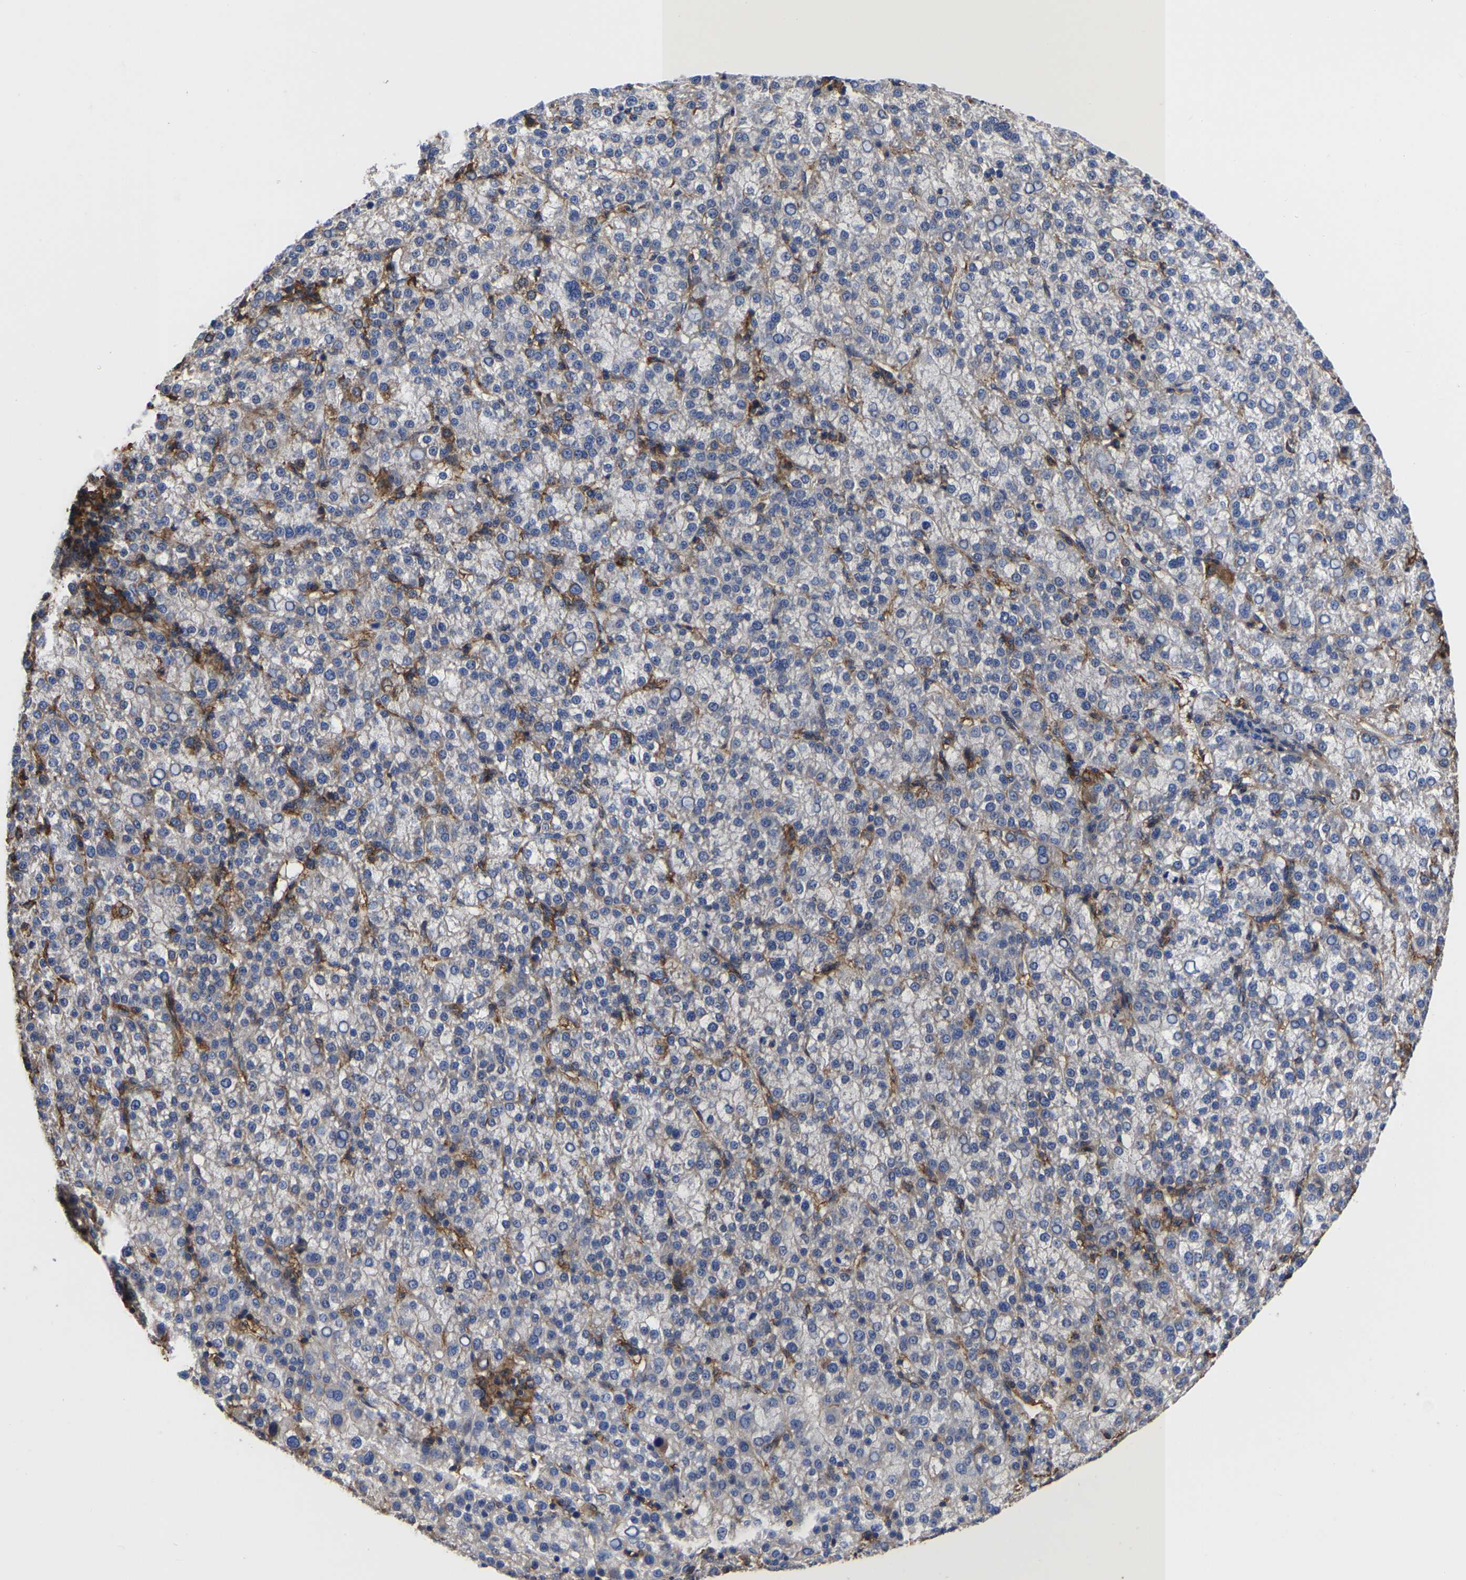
{"staining": {"intensity": "negative", "quantity": "none", "location": "none"}, "tissue": "liver cancer", "cell_type": "Tumor cells", "image_type": "cancer", "snomed": [{"axis": "morphology", "description": "Carcinoma, Hepatocellular, NOS"}, {"axis": "topography", "description": "Liver"}], "caption": "Tumor cells show no significant protein positivity in liver cancer. The staining is performed using DAB brown chromogen with nuclei counter-stained in using hematoxylin.", "gene": "LIF", "patient": {"sex": "female", "age": 58}}